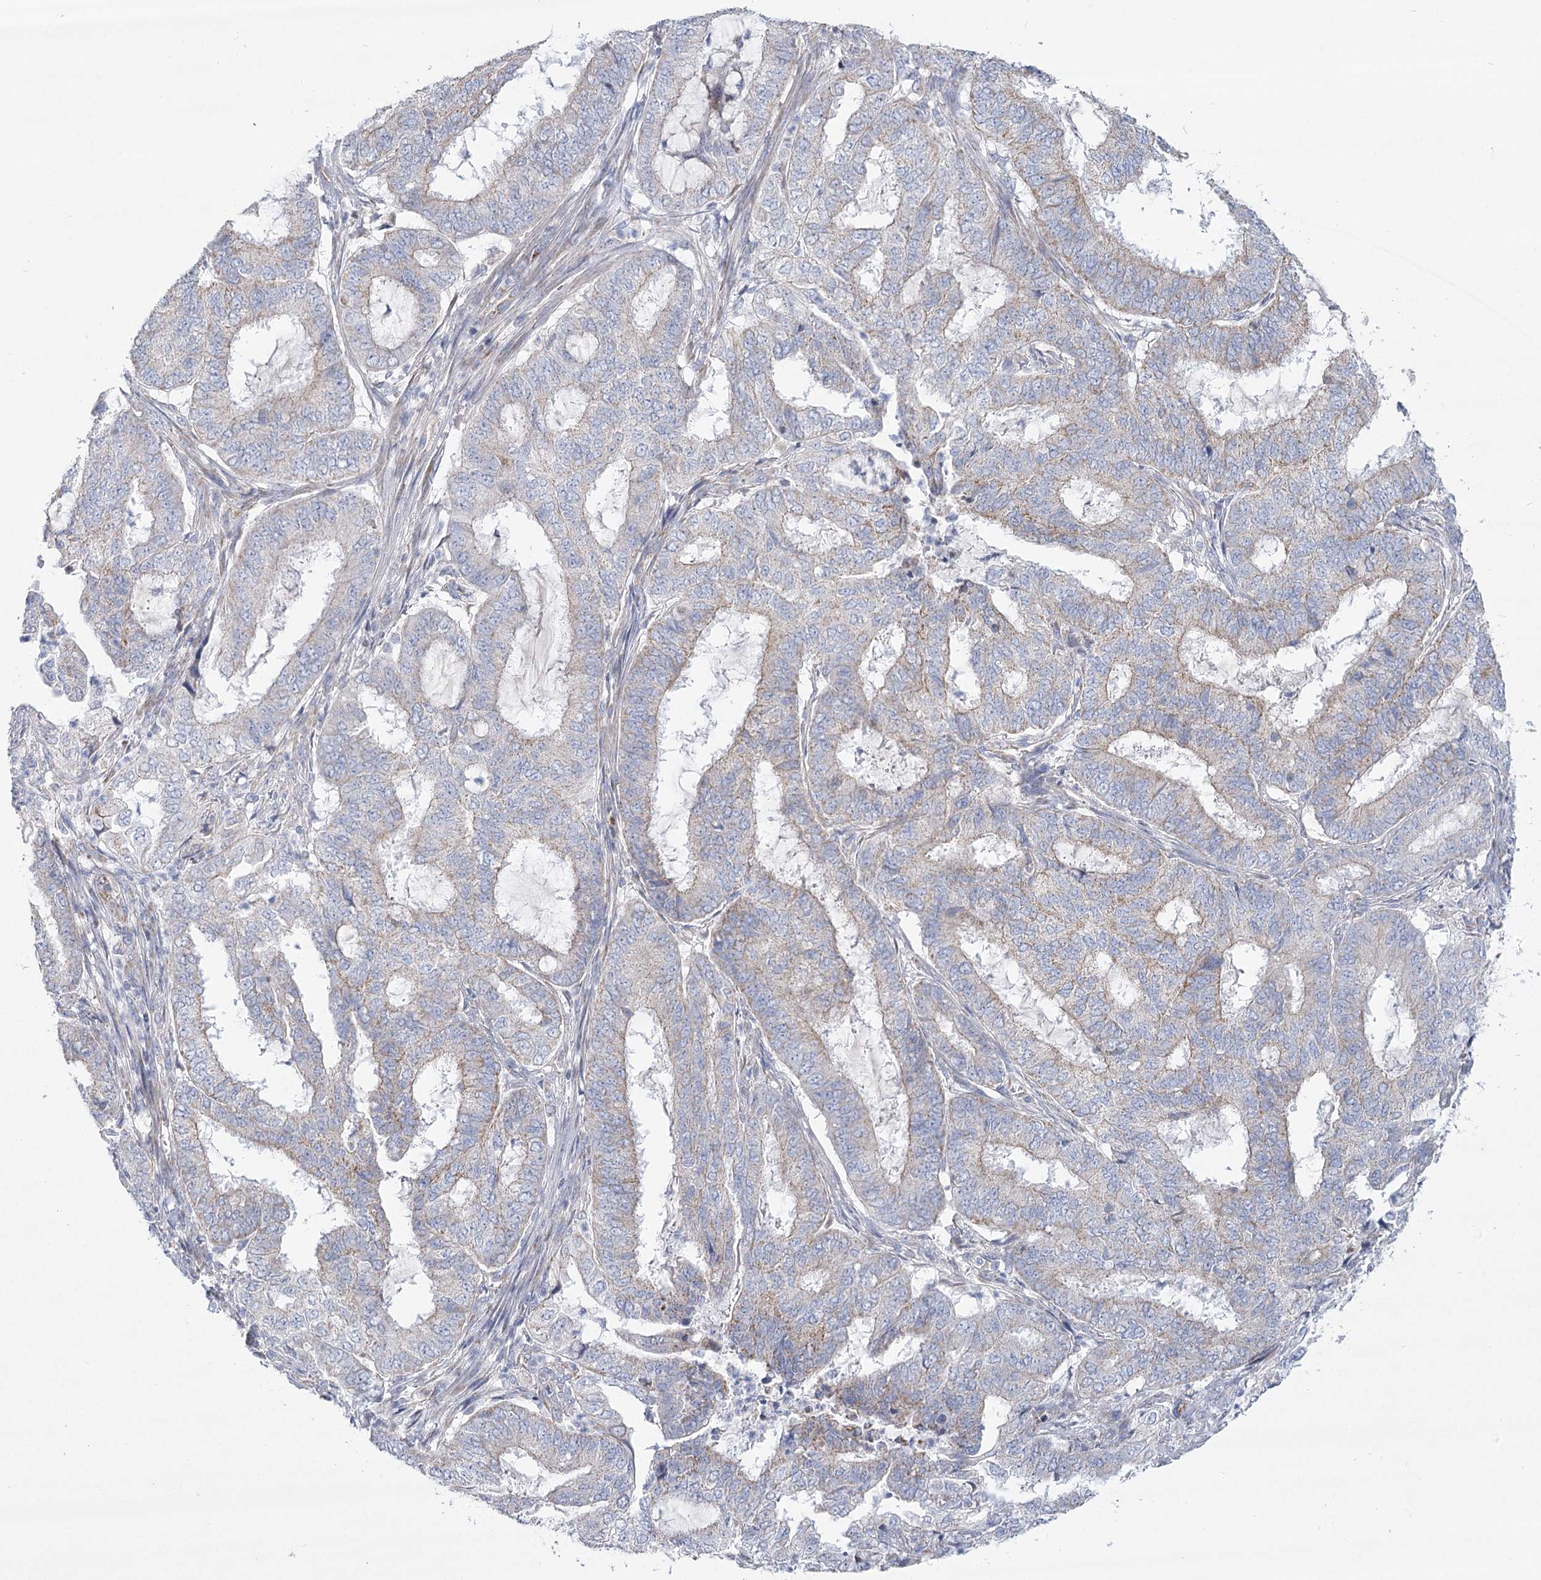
{"staining": {"intensity": "negative", "quantity": "none", "location": "none"}, "tissue": "endometrial cancer", "cell_type": "Tumor cells", "image_type": "cancer", "snomed": [{"axis": "morphology", "description": "Adenocarcinoma, NOS"}, {"axis": "topography", "description": "Endometrium"}], "caption": "DAB (3,3'-diaminobenzidine) immunohistochemical staining of endometrial cancer exhibits no significant positivity in tumor cells.", "gene": "SNX7", "patient": {"sex": "female", "age": 51}}